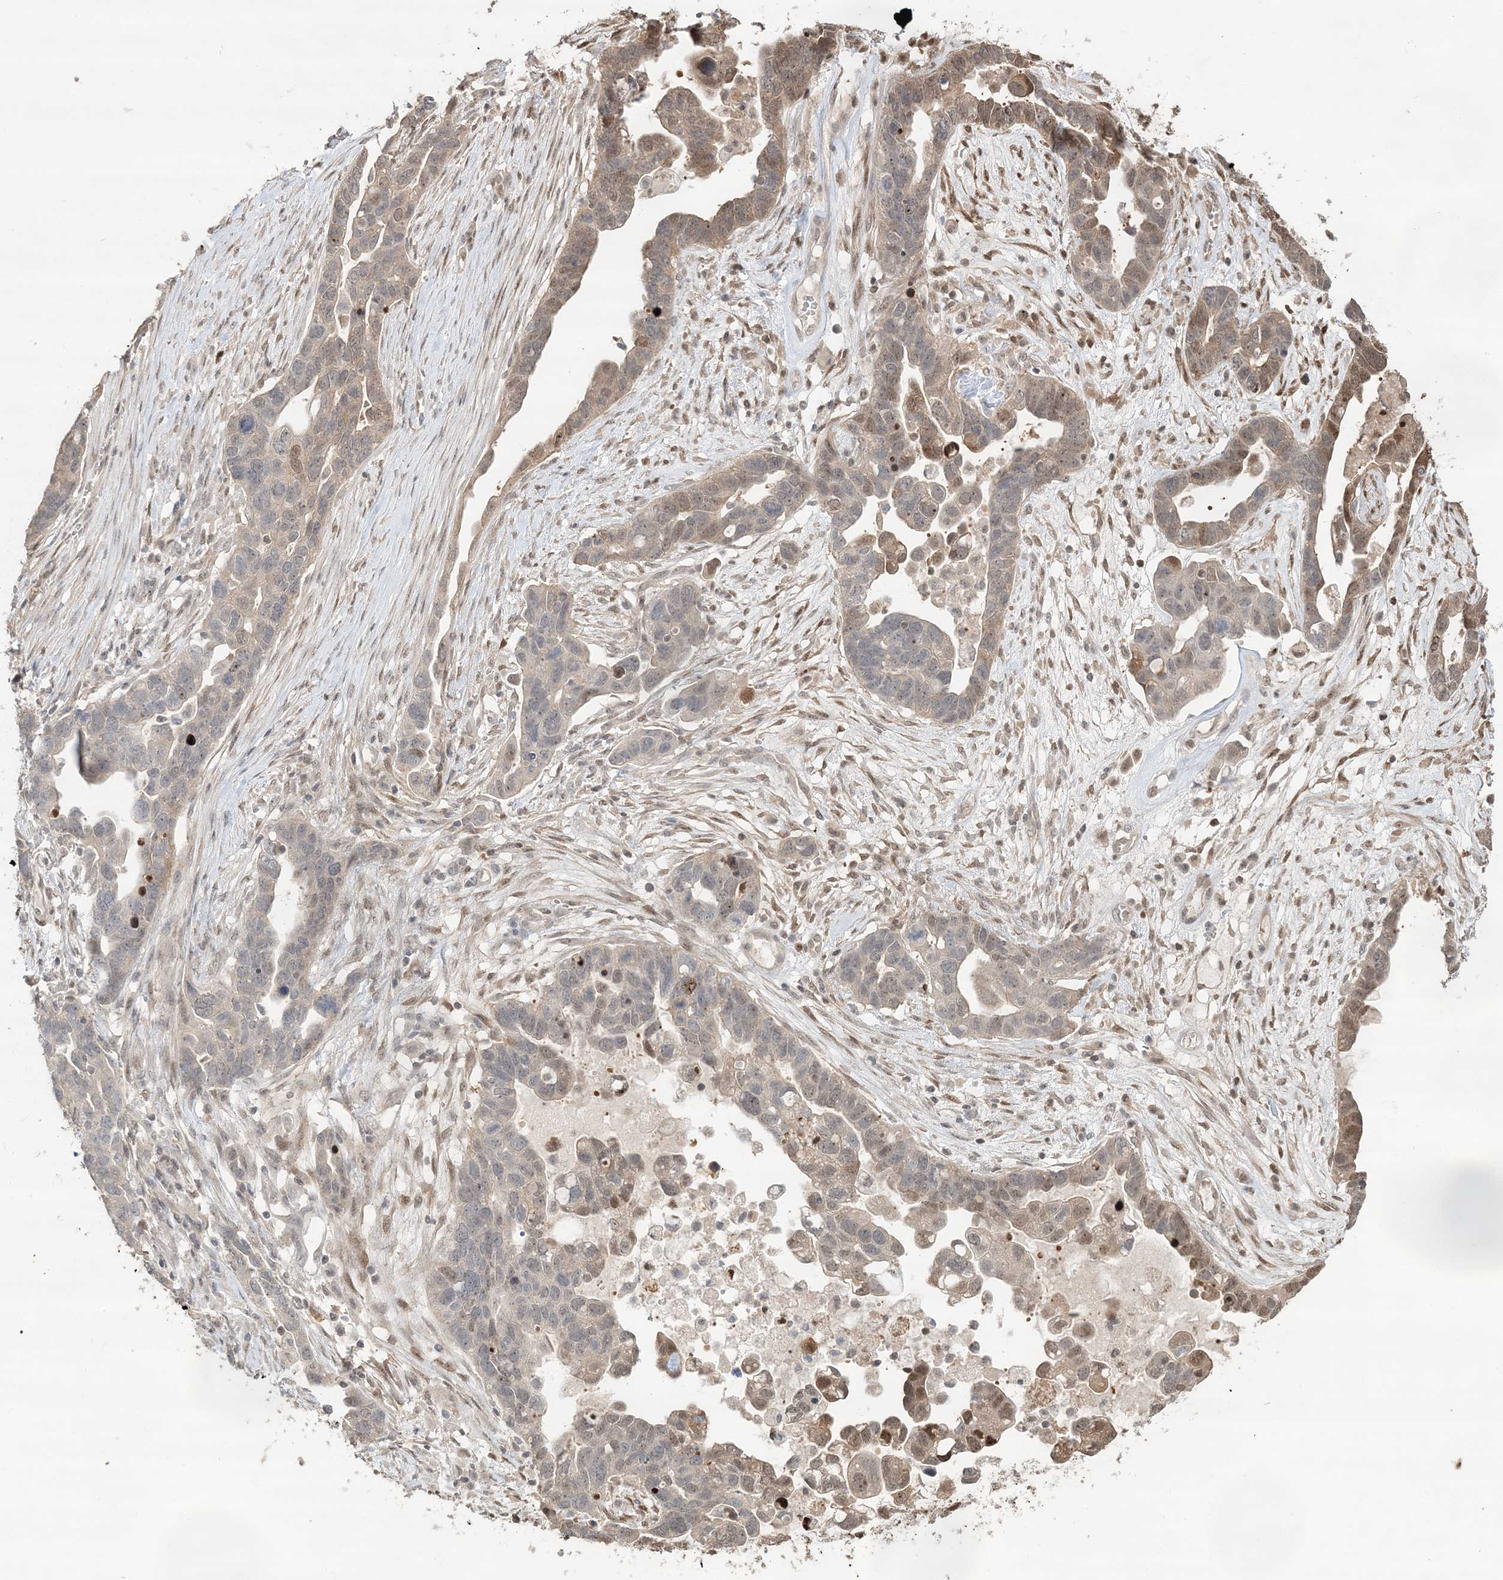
{"staining": {"intensity": "moderate", "quantity": "25%-75%", "location": "nuclear"}, "tissue": "ovarian cancer", "cell_type": "Tumor cells", "image_type": "cancer", "snomed": [{"axis": "morphology", "description": "Cystadenocarcinoma, serous, NOS"}, {"axis": "topography", "description": "Ovary"}], "caption": "Immunohistochemical staining of human ovarian cancer exhibits moderate nuclear protein staining in approximately 25%-75% of tumor cells.", "gene": "SUMO2", "patient": {"sex": "female", "age": 54}}